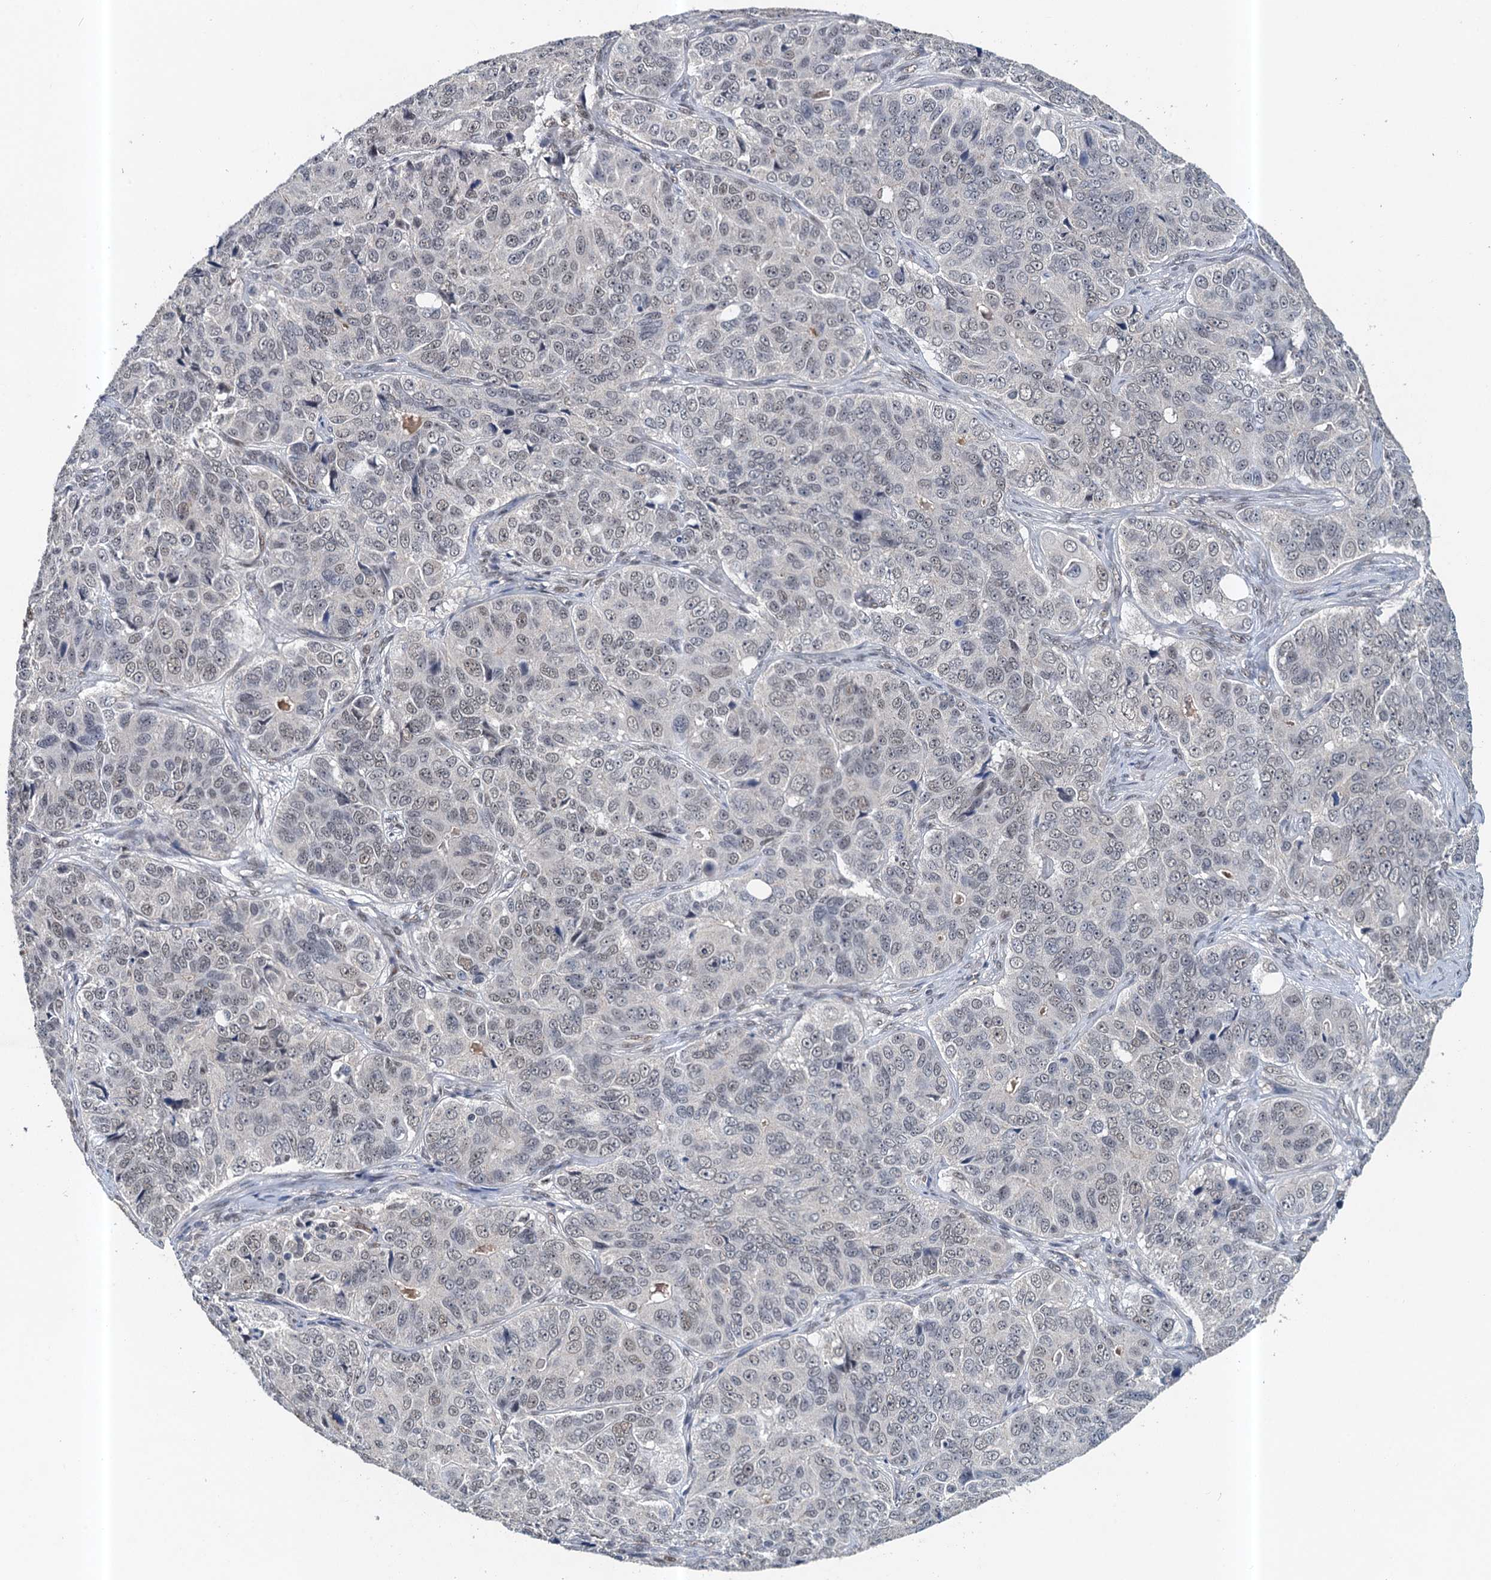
{"staining": {"intensity": "weak", "quantity": "<25%", "location": "nuclear"}, "tissue": "ovarian cancer", "cell_type": "Tumor cells", "image_type": "cancer", "snomed": [{"axis": "morphology", "description": "Carcinoma, endometroid"}, {"axis": "topography", "description": "Ovary"}], "caption": "Immunohistochemistry photomicrograph of human ovarian cancer stained for a protein (brown), which reveals no staining in tumor cells.", "gene": "CSTF3", "patient": {"sex": "female", "age": 51}}